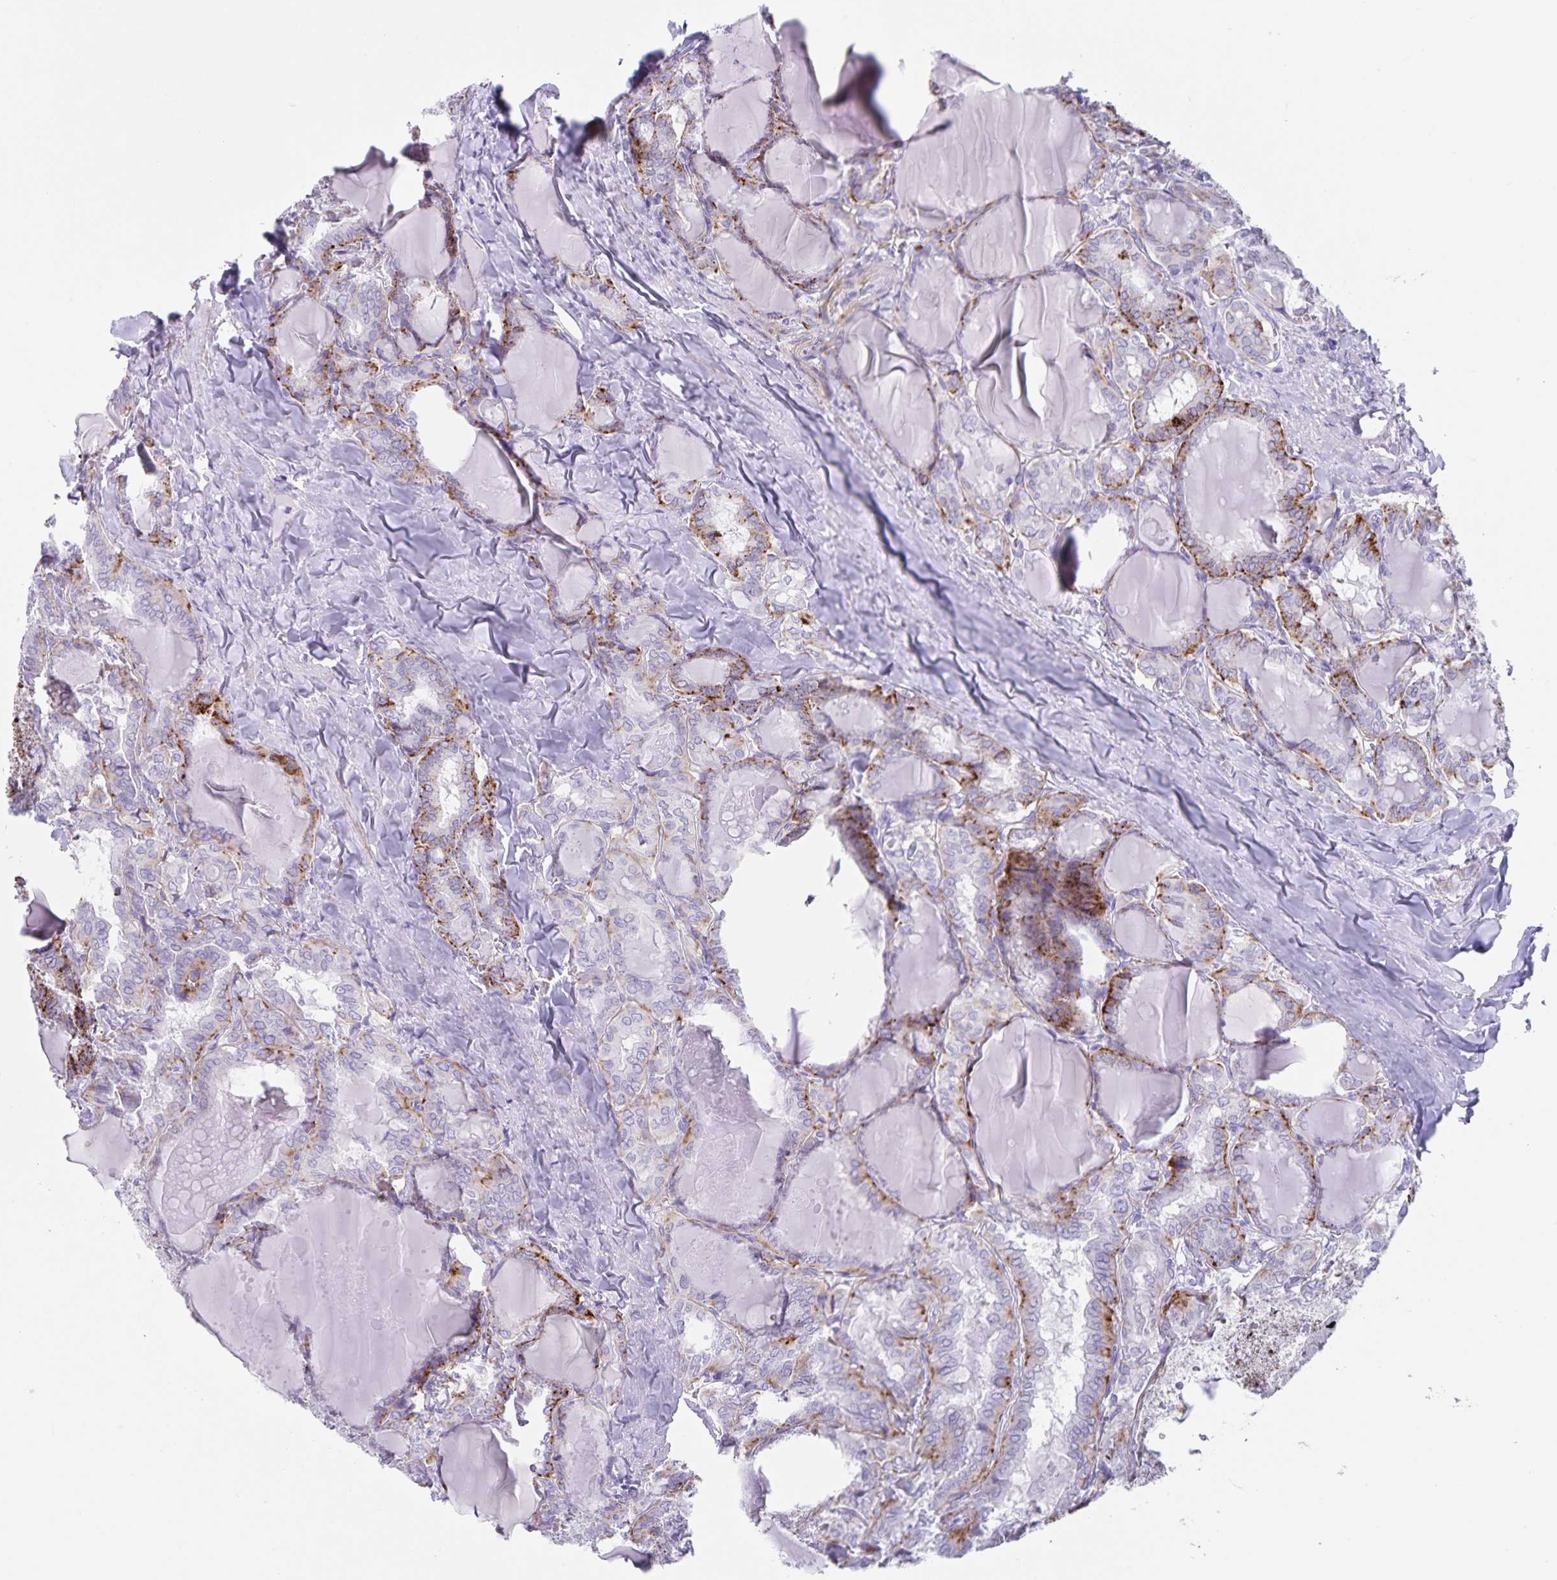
{"staining": {"intensity": "moderate", "quantity": "<25%", "location": "cytoplasmic/membranous"}, "tissue": "thyroid cancer", "cell_type": "Tumor cells", "image_type": "cancer", "snomed": [{"axis": "morphology", "description": "Papillary adenocarcinoma, NOS"}, {"axis": "topography", "description": "Thyroid gland"}], "caption": "Approximately <25% of tumor cells in thyroid papillary adenocarcinoma display moderate cytoplasmic/membranous protein positivity as visualized by brown immunohistochemical staining.", "gene": "C11orf42", "patient": {"sex": "female", "age": 46}}